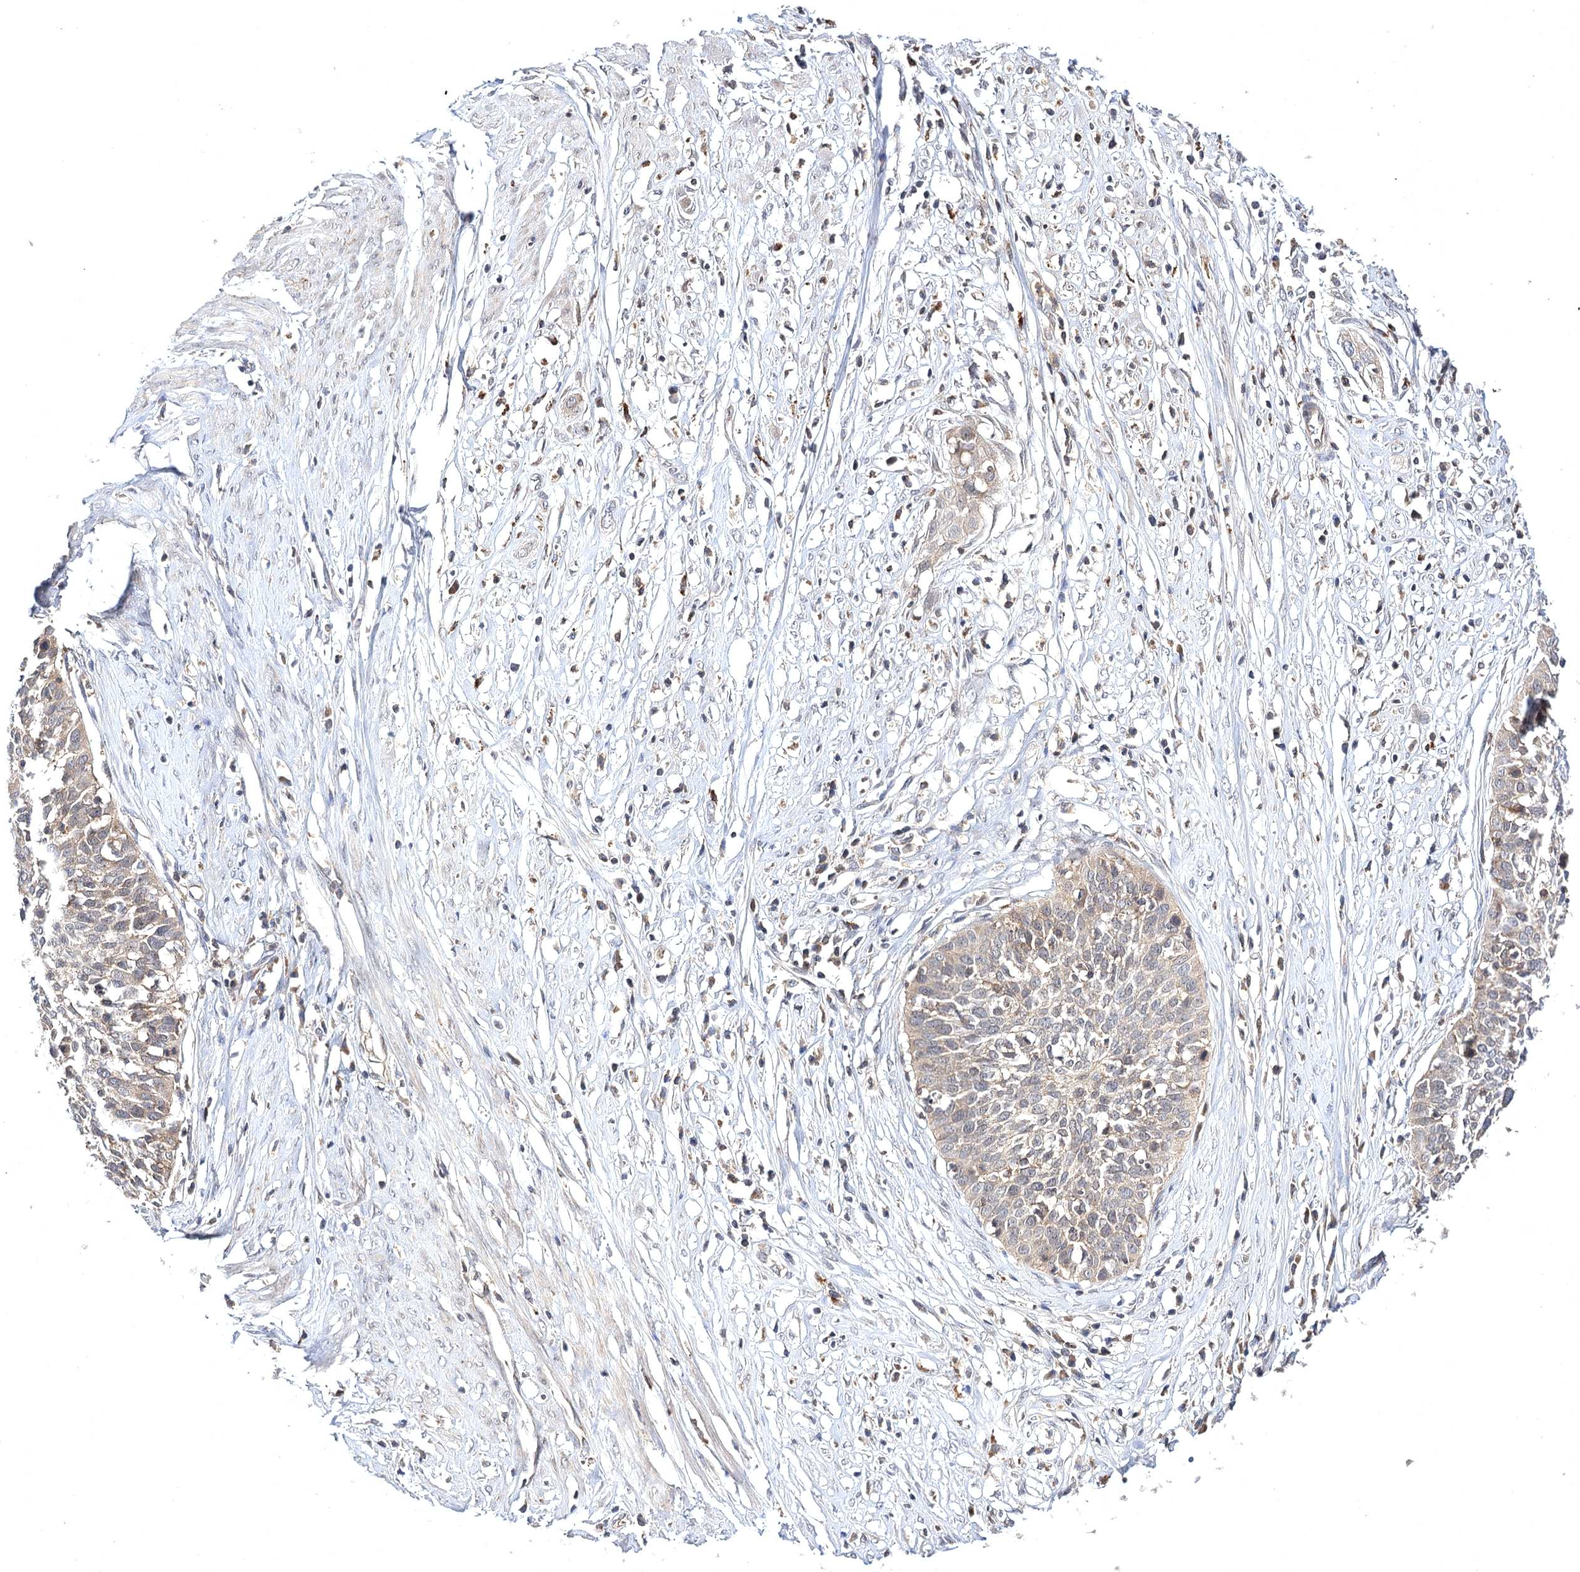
{"staining": {"intensity": "weak", "quantity": ">75%", "location": "cytoplasmic/membranous"}, "tissue": "cervical cancer", "cell_type": "Tumor cells", "image_type": "cancer", "snomed": [{"axis": "morphology", "description": "Squamous cell carcinoma, NOS"}, {"axis": "topography", "description": "Cervix"}], "caption": "Protein expression analysis of squamous cell carcinoma (cervical) reveals weak cytoplasmic/membranous positivity in about >75% of tumor cells. (DAB IHC with brightfield microscopy, high magnification).", "gene": "BCR", "patient": {"sex": "female", "age": 34}}